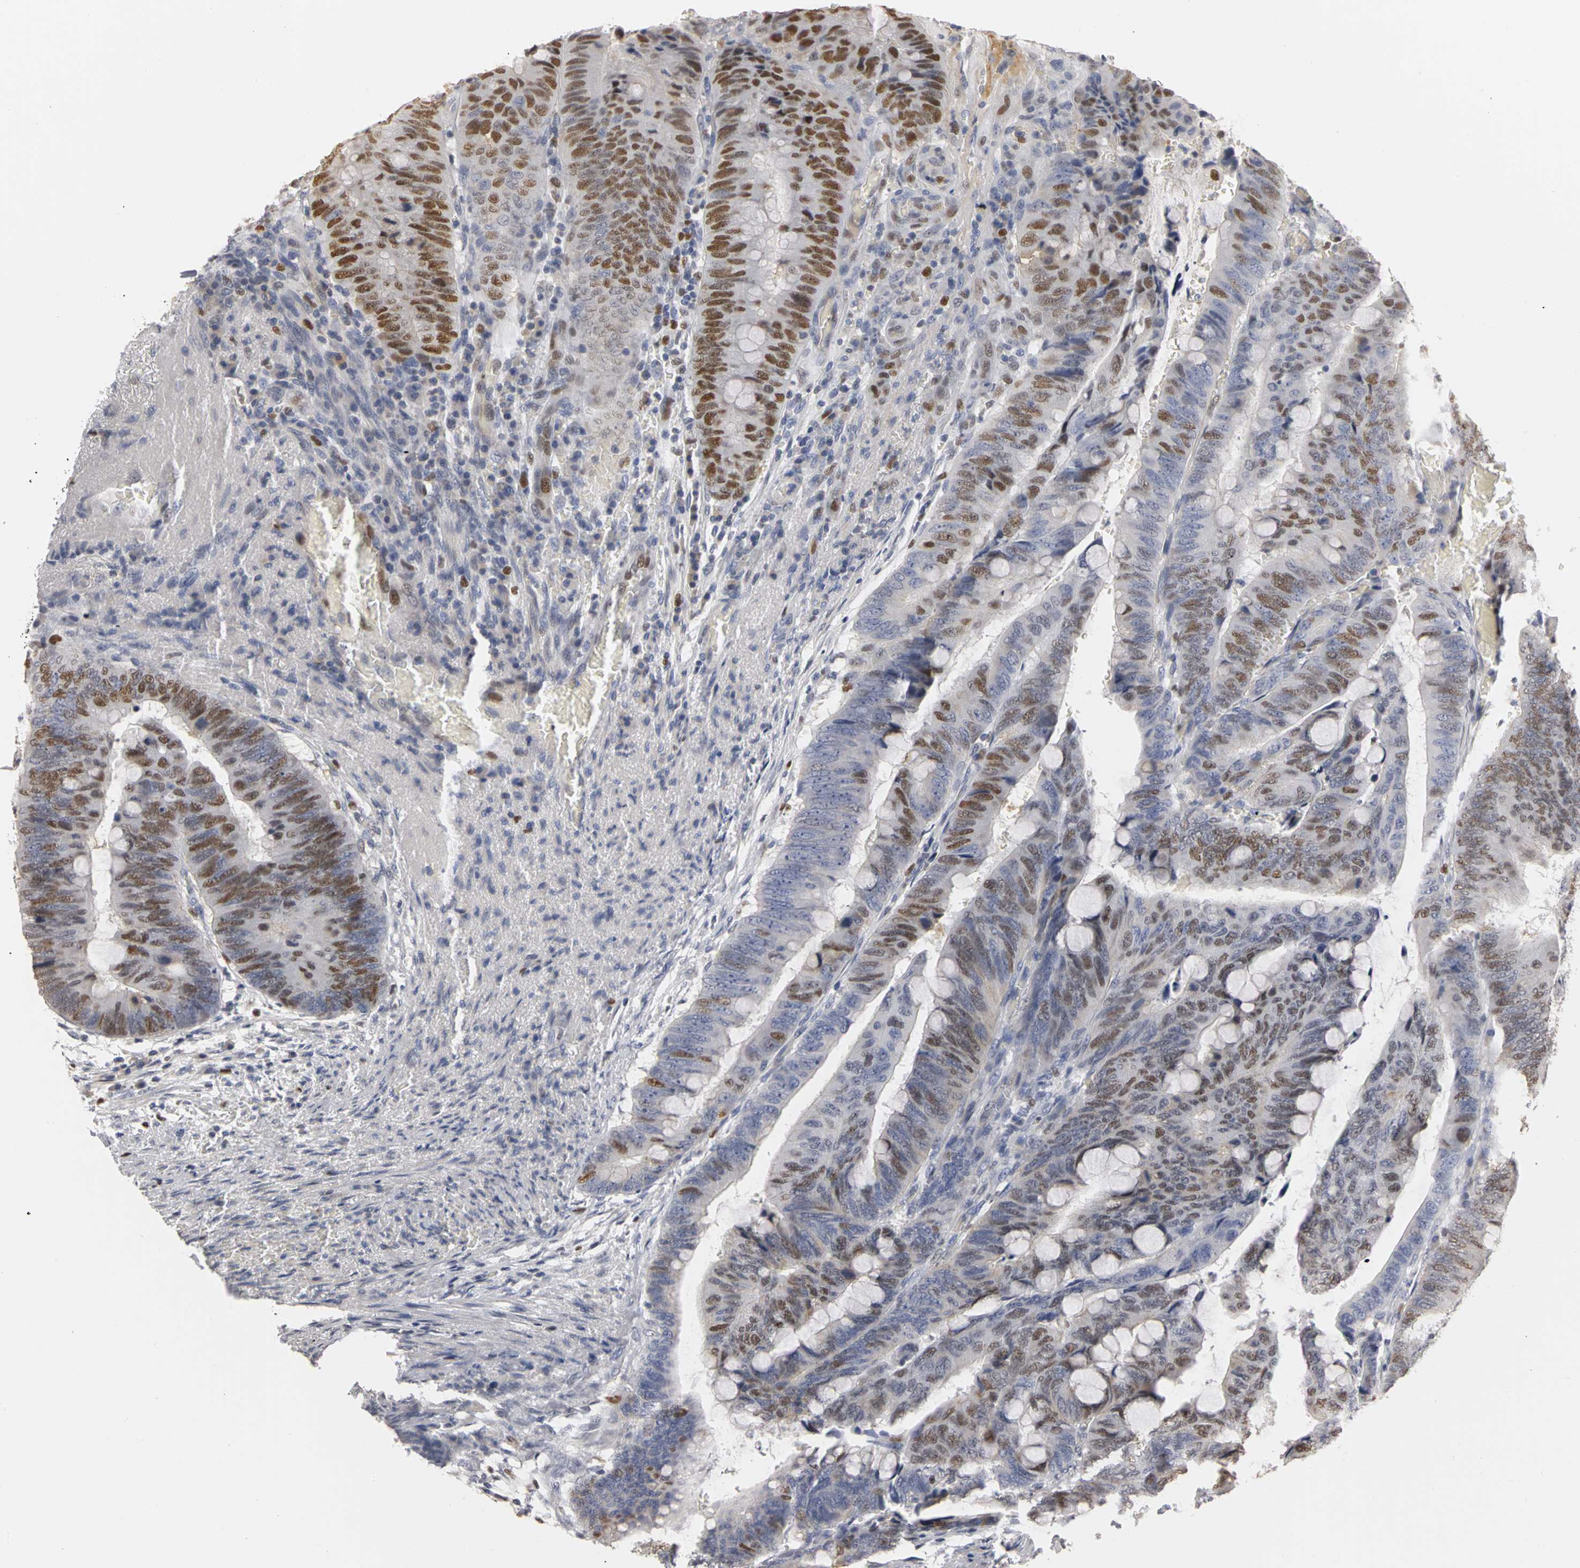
{"staining": {"intensity": "moderate", "quantity": "25%-75%", "location": "nuclear"}, "tissue": "colorectal cancer", "cell_type": "Tumor cells", "image_type": "cancer", "snomed": [{"axis": "morphology", "description": "Normal tissue, NOS"}, {"axis": "morphology", "description": "Adenocarcinoma, NOS"}, {"axis": "topography", "description": "Rectum"}, {"axis": "topography", "description": "Peripheral nerve tissue"}], "caption": "Immunohistochemistry of human colorectal cancer (adenocarcinoma) demonstrates medium levels of moderate nuclear expression in about 25%-75% of tumor cells.", "gene": "MCM6", "patient": {"sex": "male", "age": 92}}